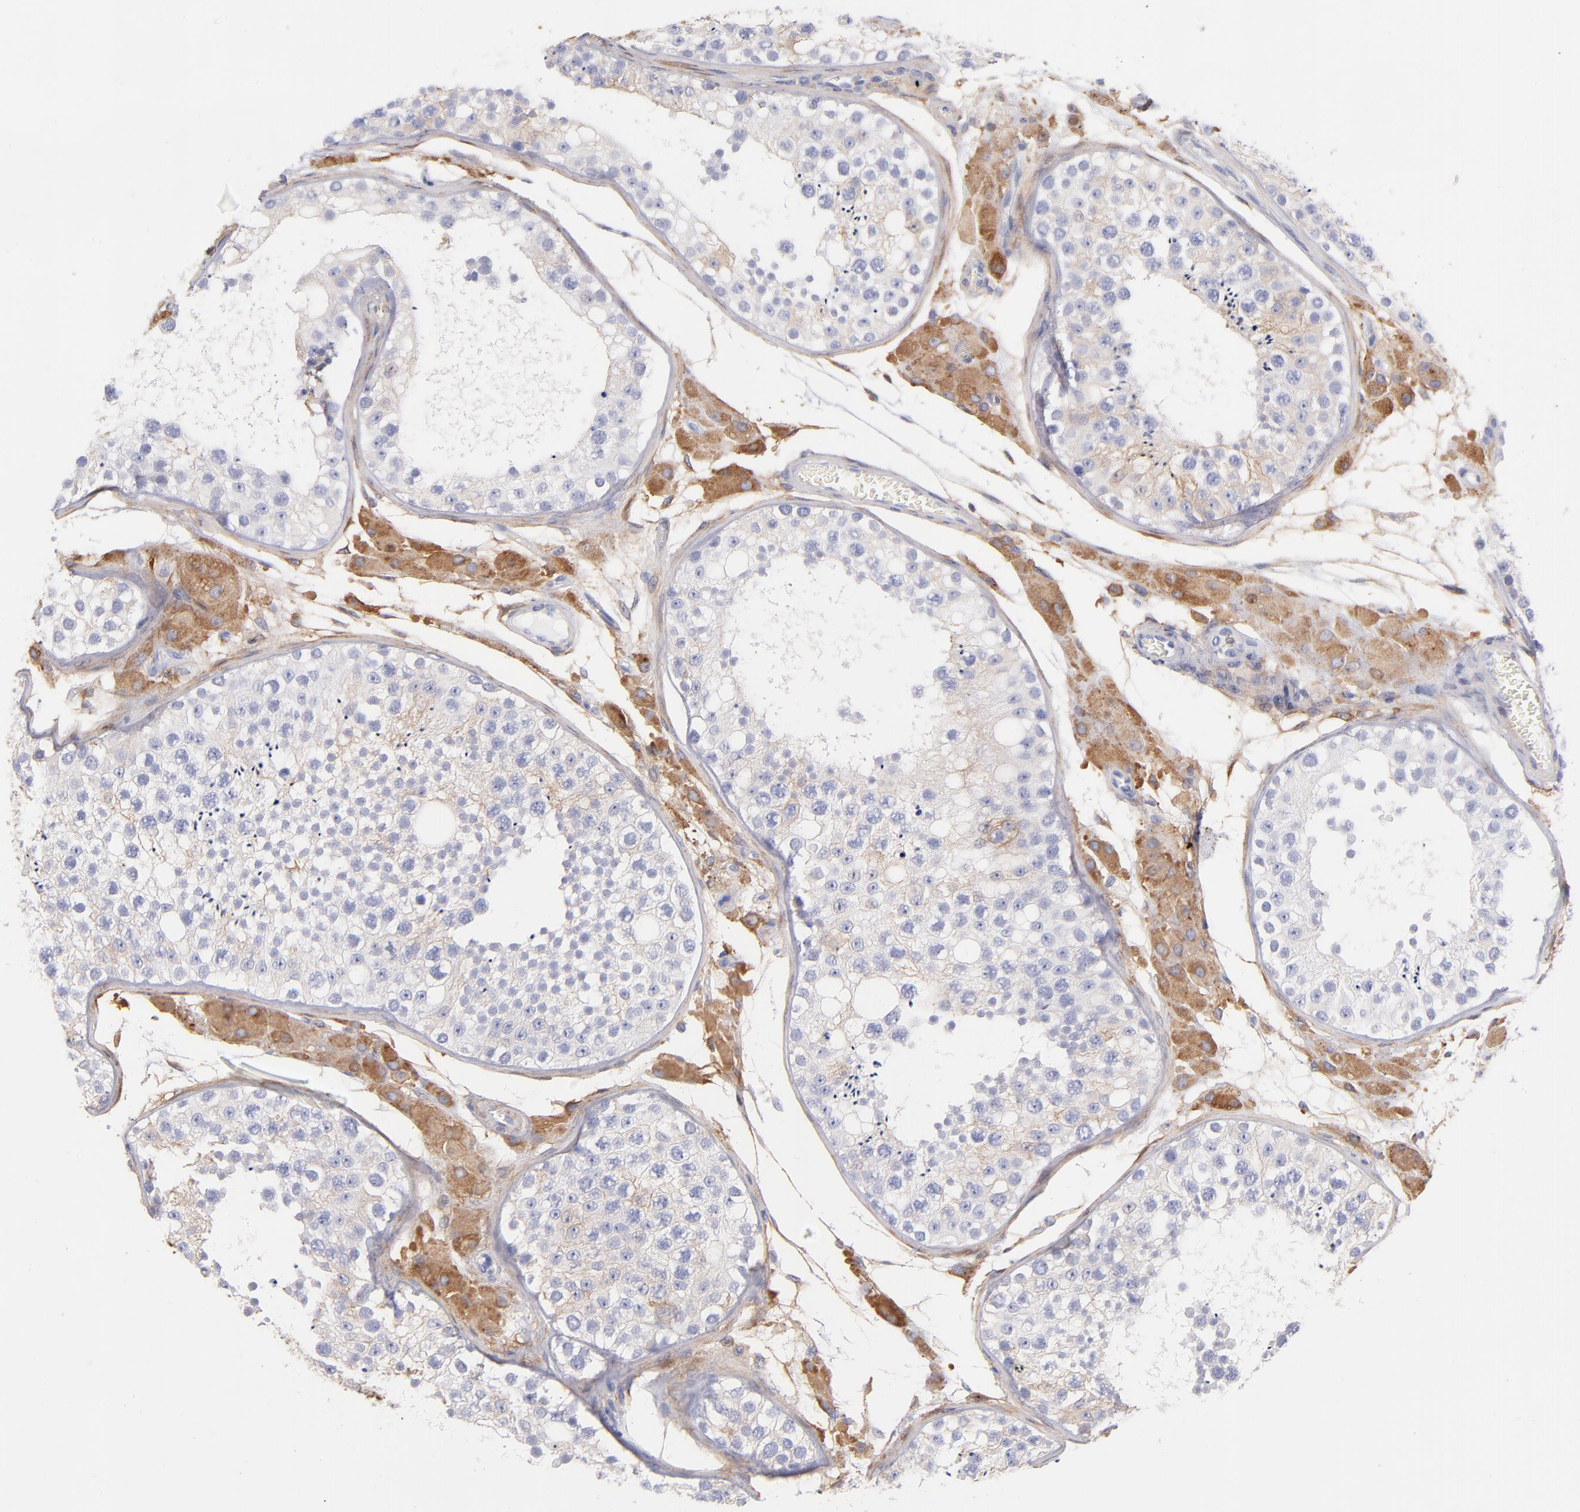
{"staining": {"intensity": "weak", "quantity": "<25%", "location": "cytoplasmic/membranous"}, "tissue": "testis", "cell_type": "Cells in seminiferous ducts", "image_type": "normal", "snomed": [{"axis": "morphology", "description": "Normal tissue, NOS"}, {"axis": "topography", "description": "Testis"}], "caption": "IHC photomicrograph of benign testis: testis stained with DAB shows no significant protein expression in cells in seminiferous ducts. Brightfield microscopy of immunohistochemistry stained with DAB (3,3'-diaminobenzidine) (brown) and hematoxylin (blue), captured at high magnification.", "gene": "PRKCA", "patient": {"sex": "male", "age": 26}}